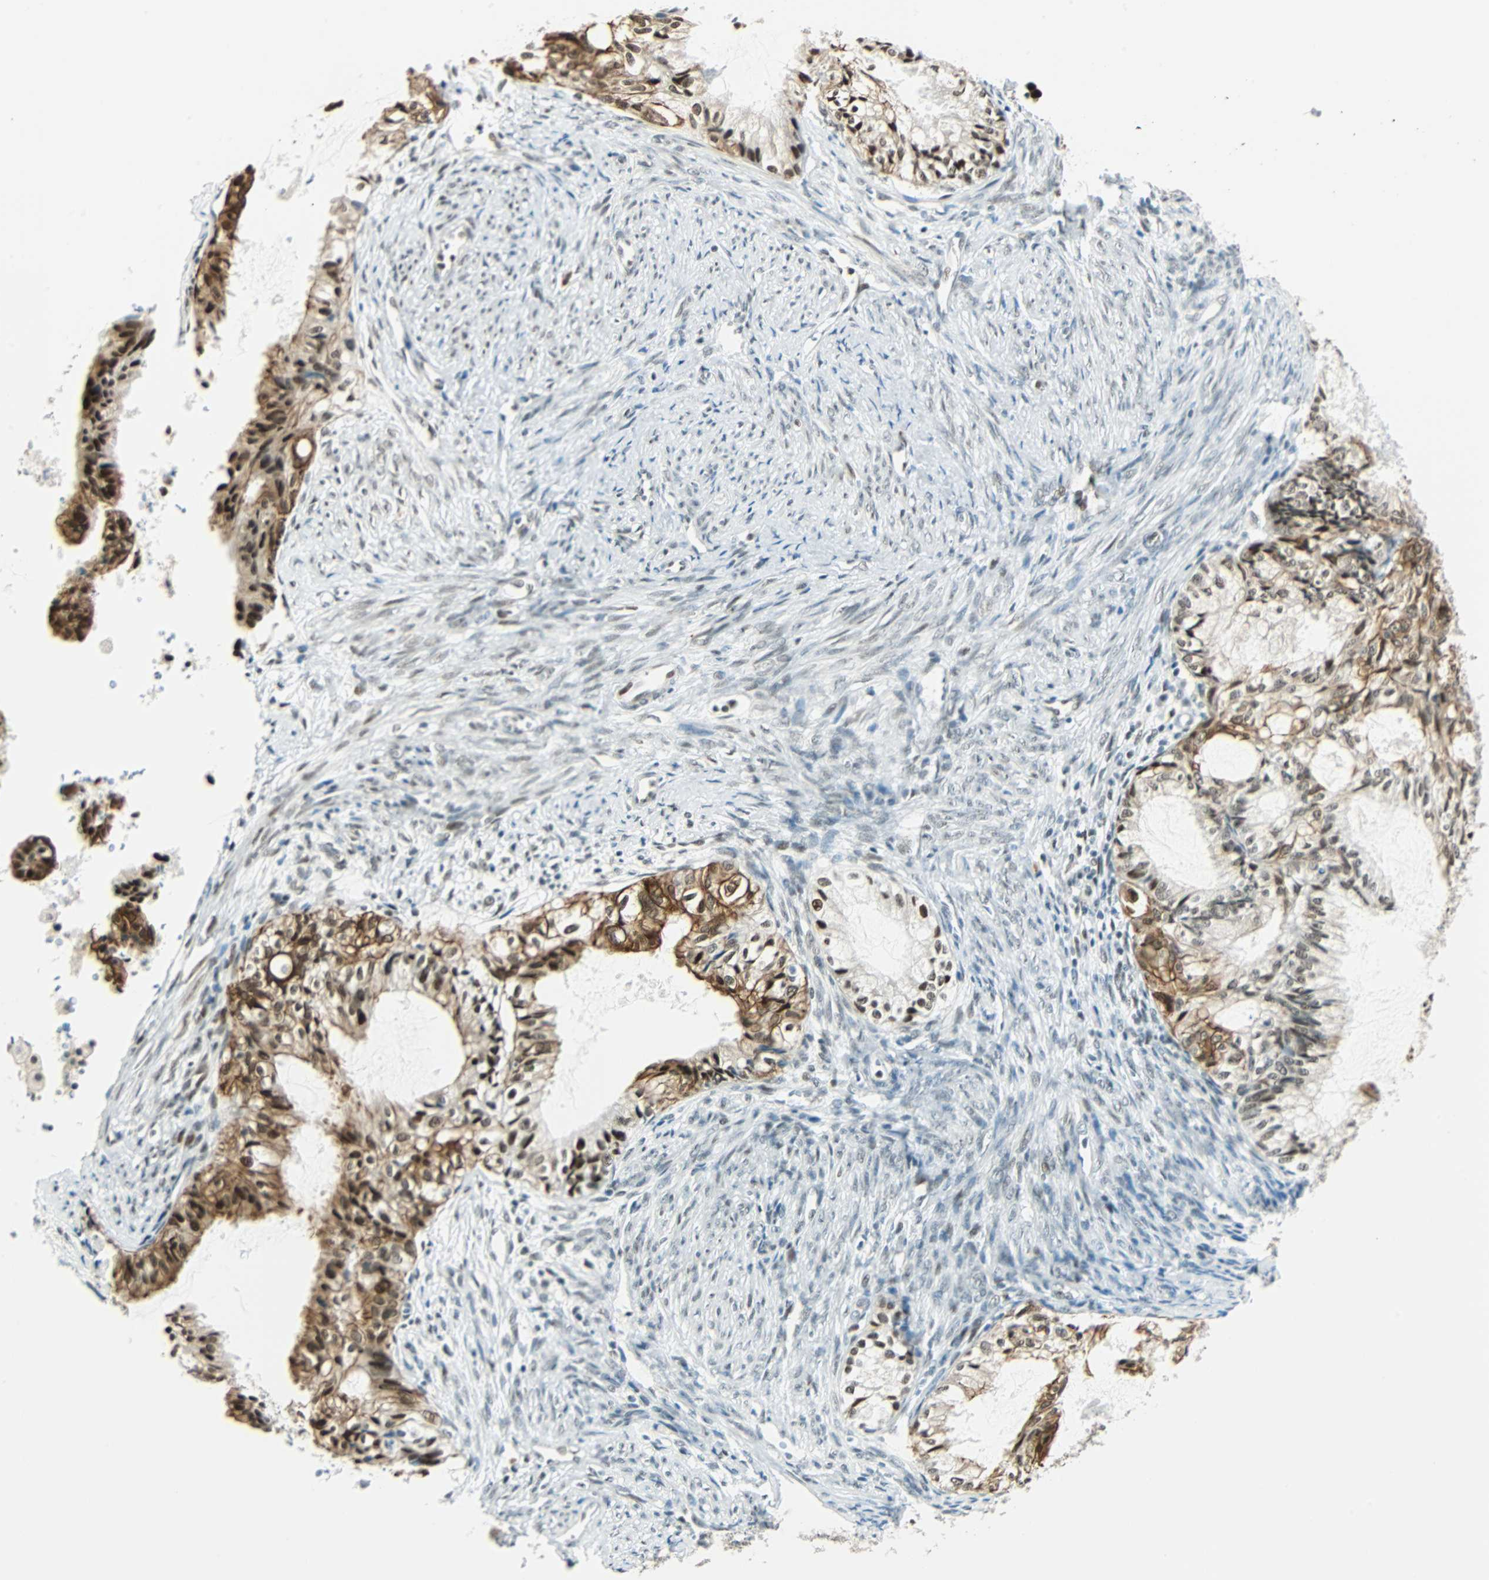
{"staining": {"intensity": "strong", "quantity": ">75%", "location": "cytoplasmic/membranous,nuclear"}, "tissue": "cervical cancer", "cell_type": "Tumor cells", "image_type": "cancer", "snomed": [{"axis": "morphology", "description": "Normal tissue, NOS"}, {"axis": "morphology", "description": "Adenocarcinoma, NOS"}, {"axis": "topography", "description": "Cervix"}, {"axis": "topography", "description": "Endometrium"}], "caption": "This photomicrograph reveals cervical adenocarcinoma stained with immunohistochemistry (IHC) to label a protein in brown. The cytoplasmic/membranous and nuclear of tumor cells show strong positivity for the protein. Nuclei are counter-stained blue.", "gene": "NELFE", "patient": {"sex": "female", "age": 86}}